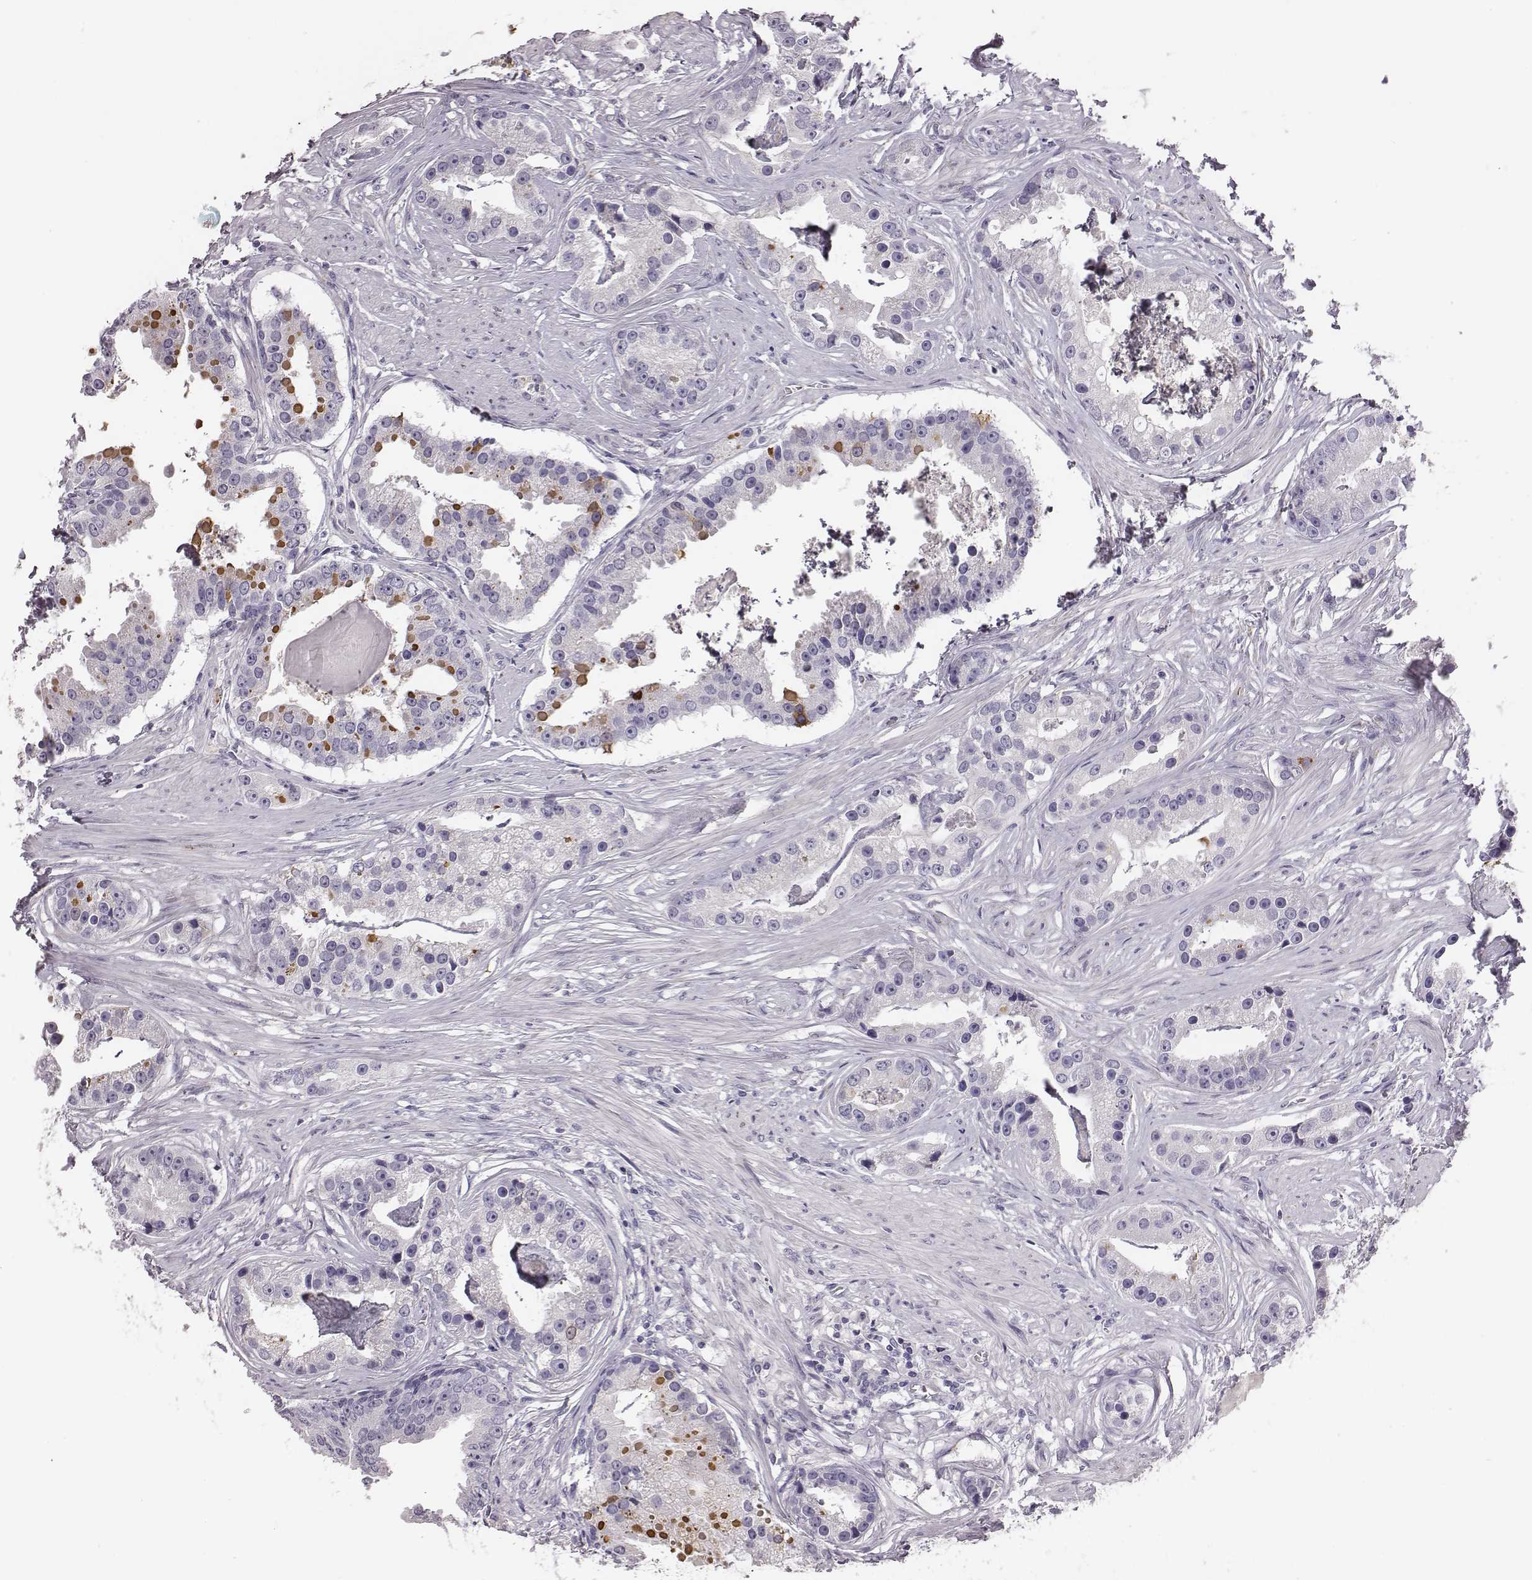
{"staining": {"intensity": "negative", "quantity": "none", "location": "none"}, "tissue": "prostate cancer", "cell_type": "Tumor cells", "image_type": "cancer", "snomed": [{"axis": "morphology", "description": "Adenocarcinoma, NOS"}, {"axis": "topography", "description": "Prostate and seminal vesicle, NOS"}, {"axis": "topography", "description": "Prostate"}], "caption": "IHC micrograph of neoplastic tissue: human prostate cancer stained with DAB (3,3'-diaminobenzidine) displays no significant protein expression in tumor cells. Brightfield microscopy of IHC stained with DAB (3,3'-diaminobenzidine) (brown) and hematoxylin (blue), captured at high magnification.", "gene": "GUCA1A", "patient": {"sex": "male", "age": 44}}